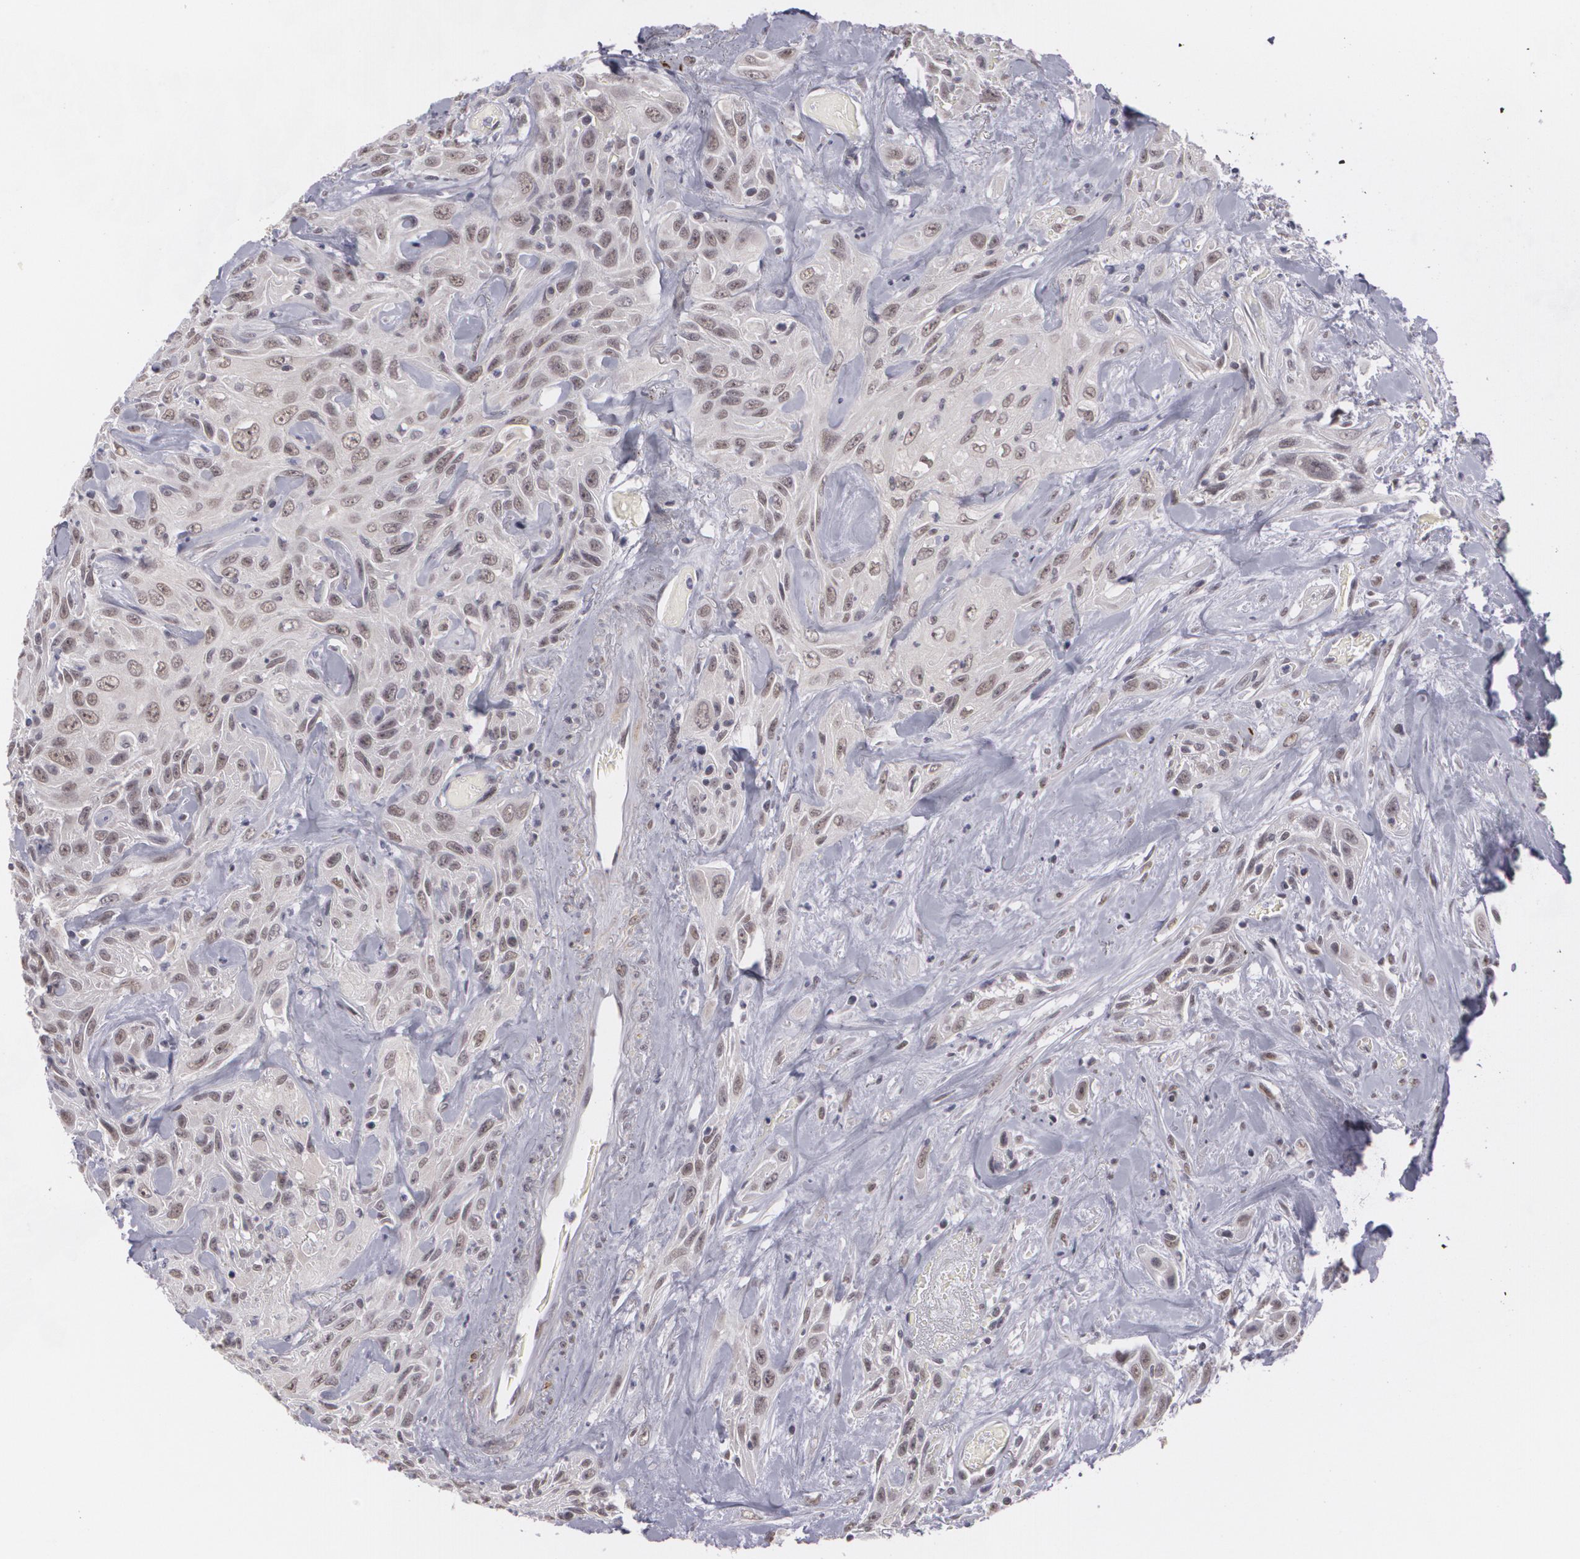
{"staining": {"intensity": "negative", "quantity": "none", "location": "none"}, "tissue": "urothelial cancer", "cell_type": "Tumor cells", "image_type": "cancer", "snomed": [{"axis": "morphology", "description": "Urothelial carcinoma, High grade"}, {"axis": "topography", "description": "Urinary bladder"}], "caption": "The immunohistochemistry photomicrograph has no significant staining in tumor cells of high-grade urothelial carcinoma tissue.", "gene": "RRP7A", "patient": {"sex": "female", "age": 84}}